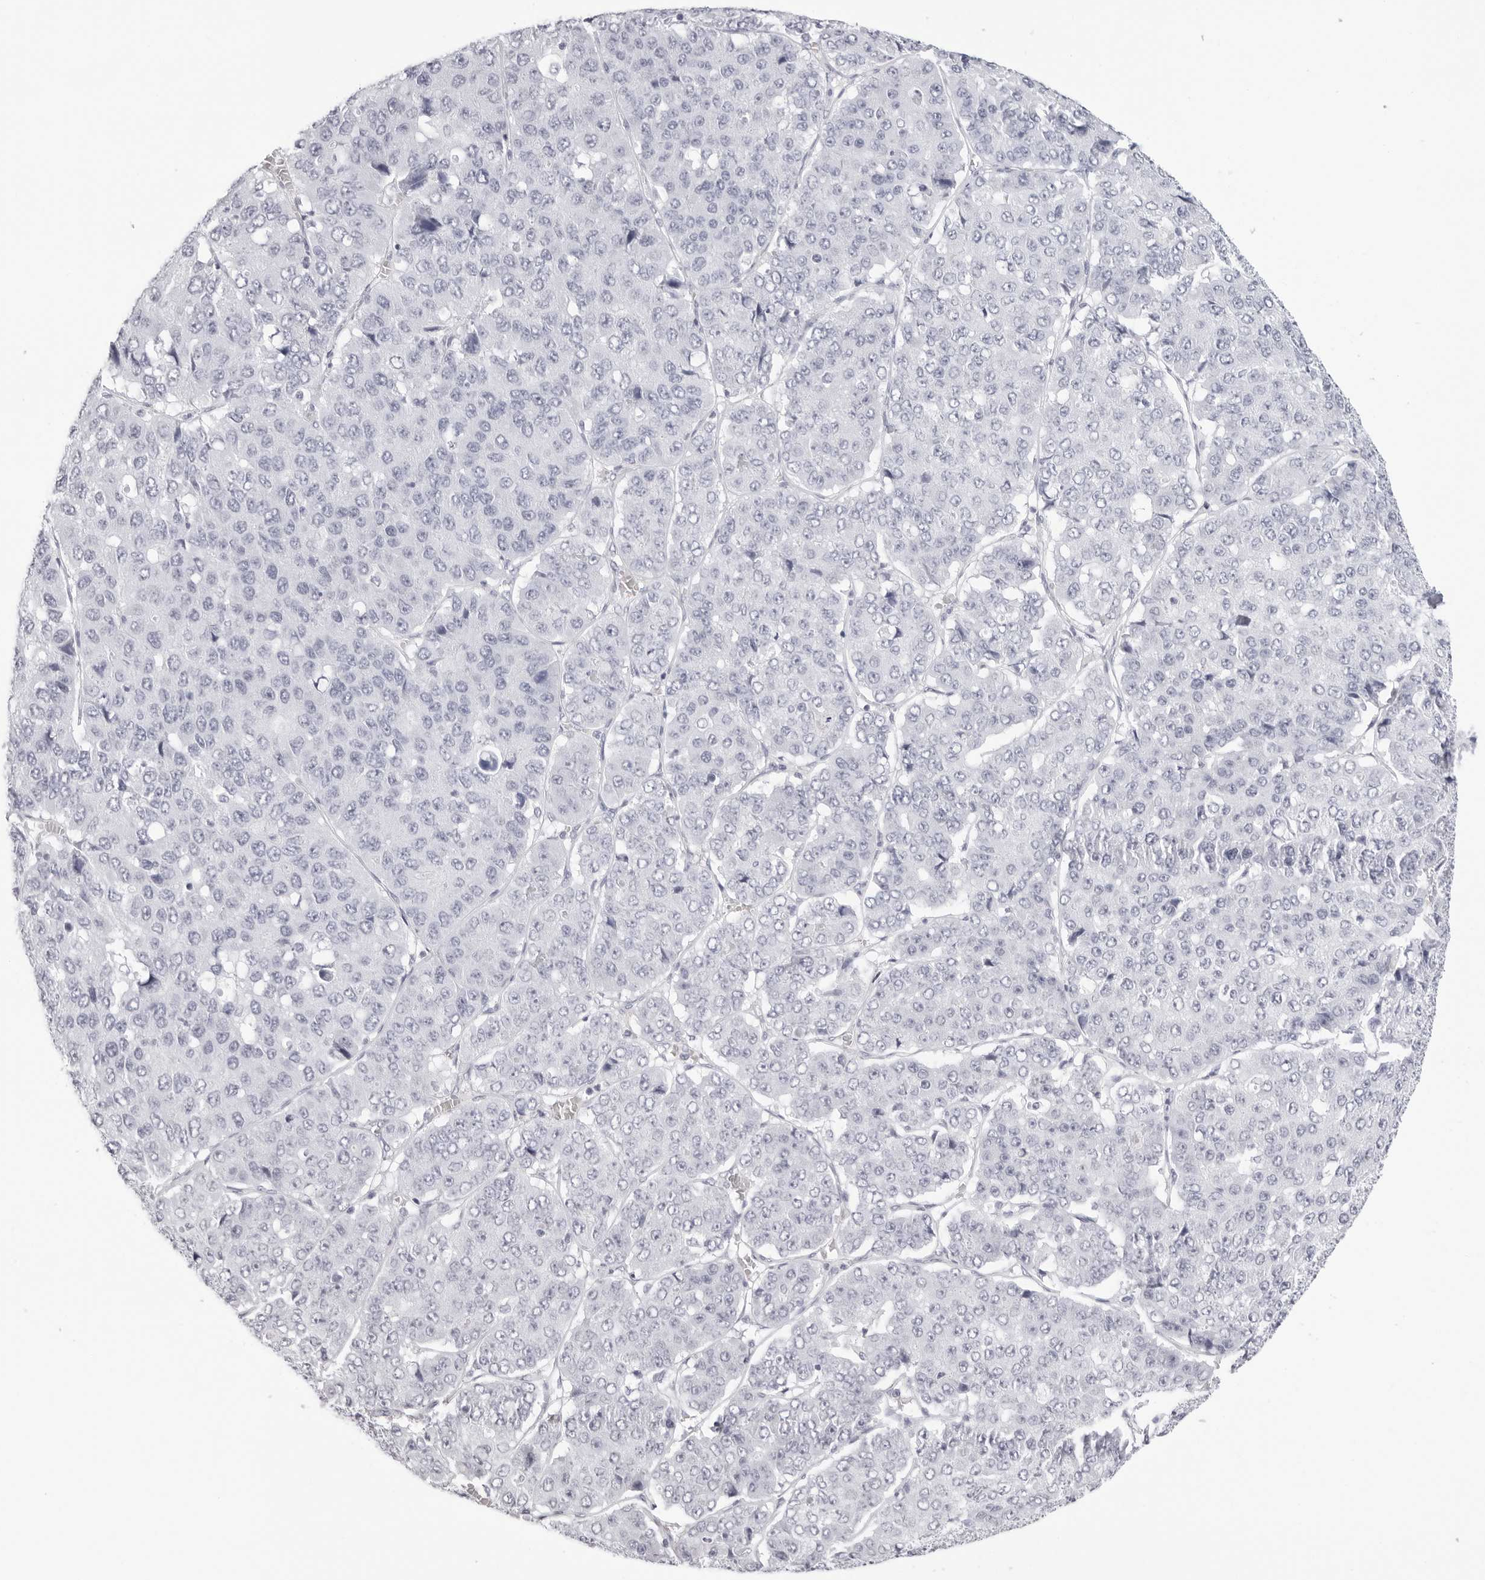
{"staining": {"intensity": "negative", "quantity": "none", "location": "none"}, "tissue": "pancreatic cancer", "cell_type": "Tumor cells", "image_type": "cancer", "snomed": [{"axis": "morphology", "description": "Adenocarcinoma, NOS"}, {"axis": "topography", "description": "Pancreas"}], "caption": "IHC image of neoplastic tissue: human pancreatic adenocarcinoma stained with DAB exhibits no significant protein expression in tumor cells.", "gene": "CST5", "patient": {"sex": "male", "age": 50}}